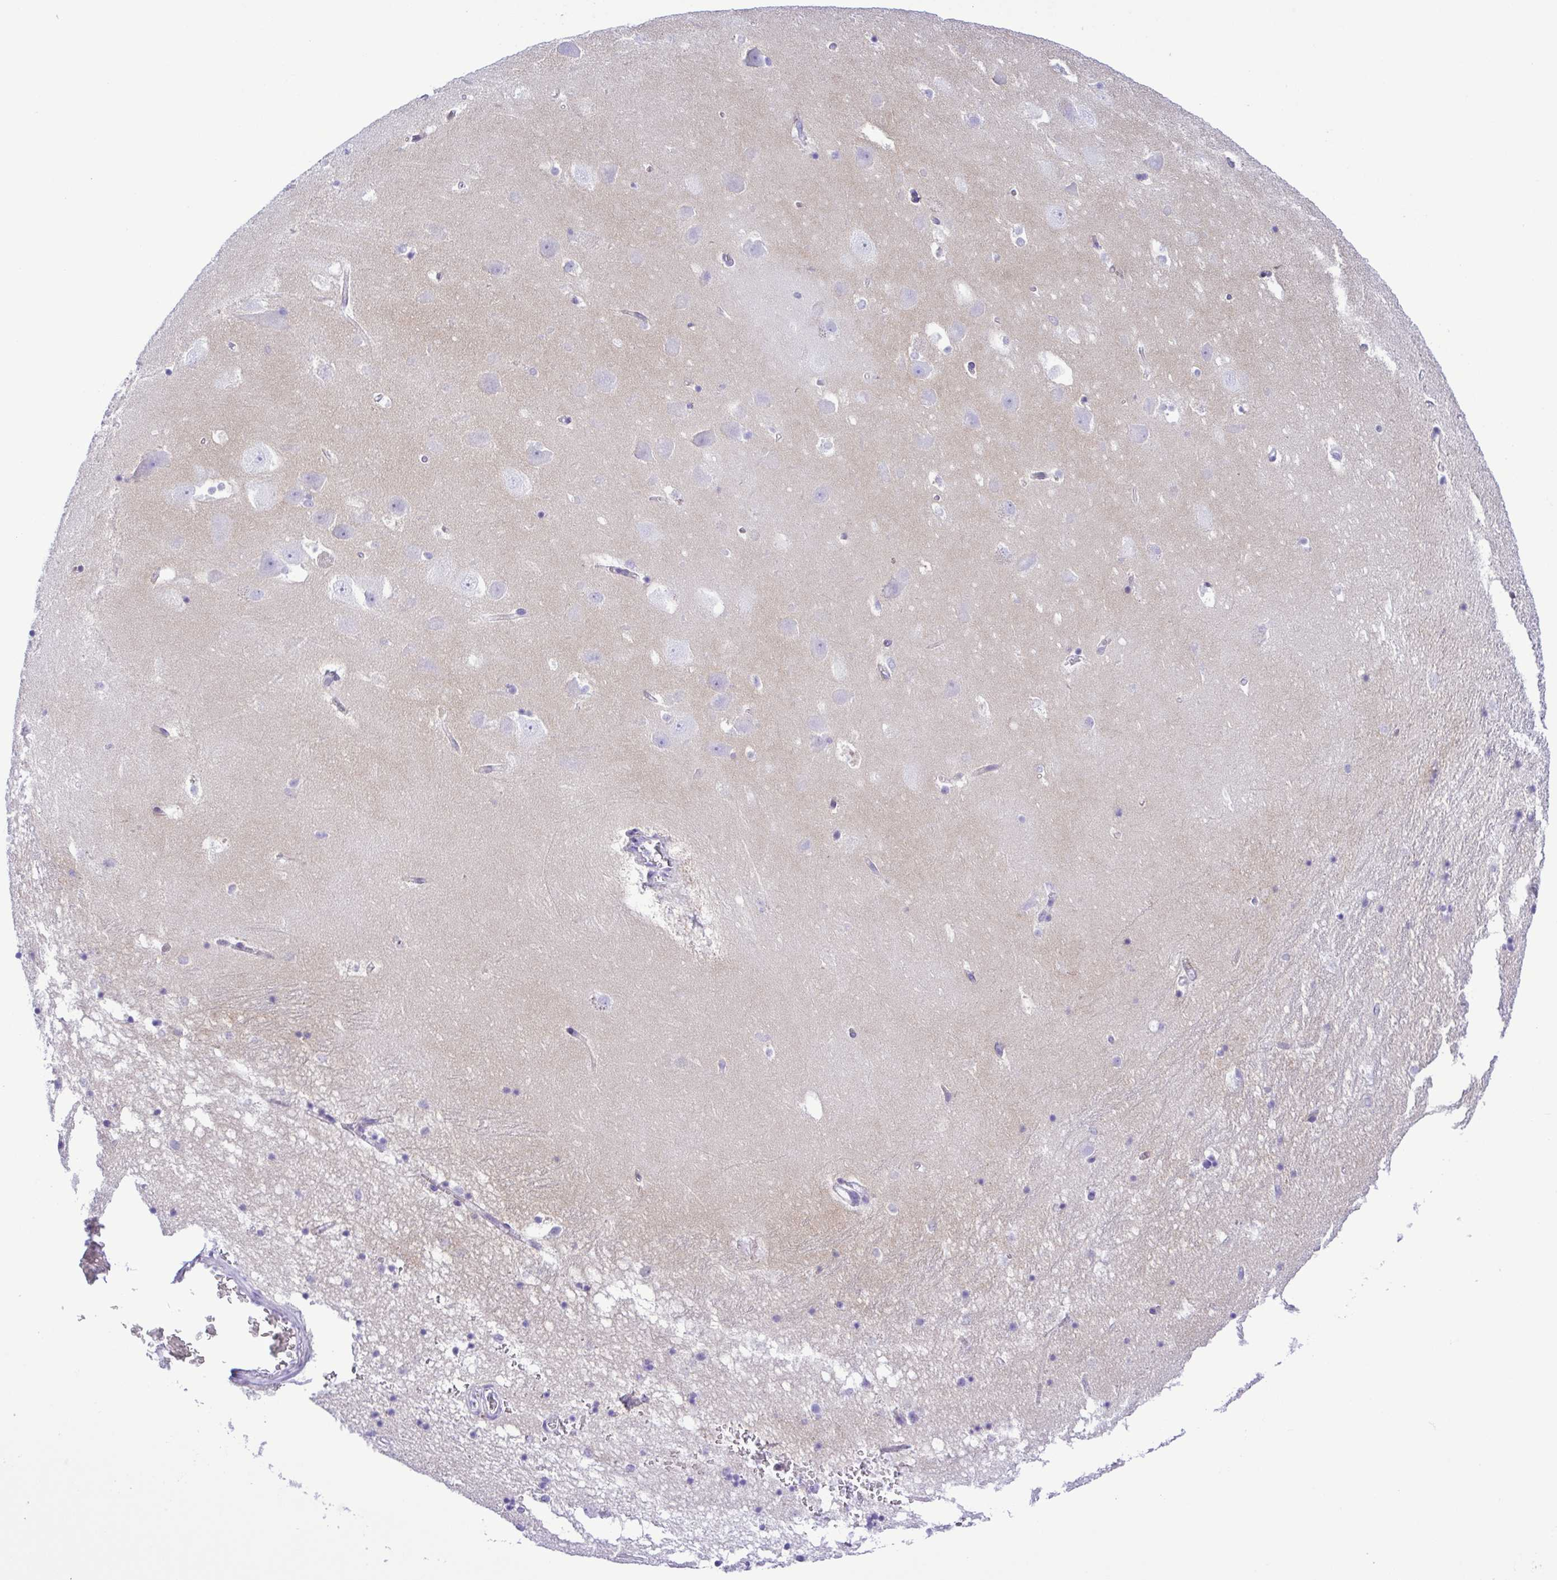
{"staining": {"intensity": "negative", "quantity": "none", "location": "none"}, "tissue": "hippocampus", "cell_type": "Glial cells", "image_type": "normal", "snomed": [{"axis": "morphology", "description": "Normal tissue, NOS"}, {"axis": "topography", "description": "Hippocampus"}], "caption": "Glial cells are negative for protein expression in benign human hippocampus. (Stains: DAB immunohistochemistry (IHC) with hematoxylin counter stain, Microscopy: brightfield microscopy at high magnification).", "gene": "SYT1", "patient": {"sex": "male", "age": 58}}